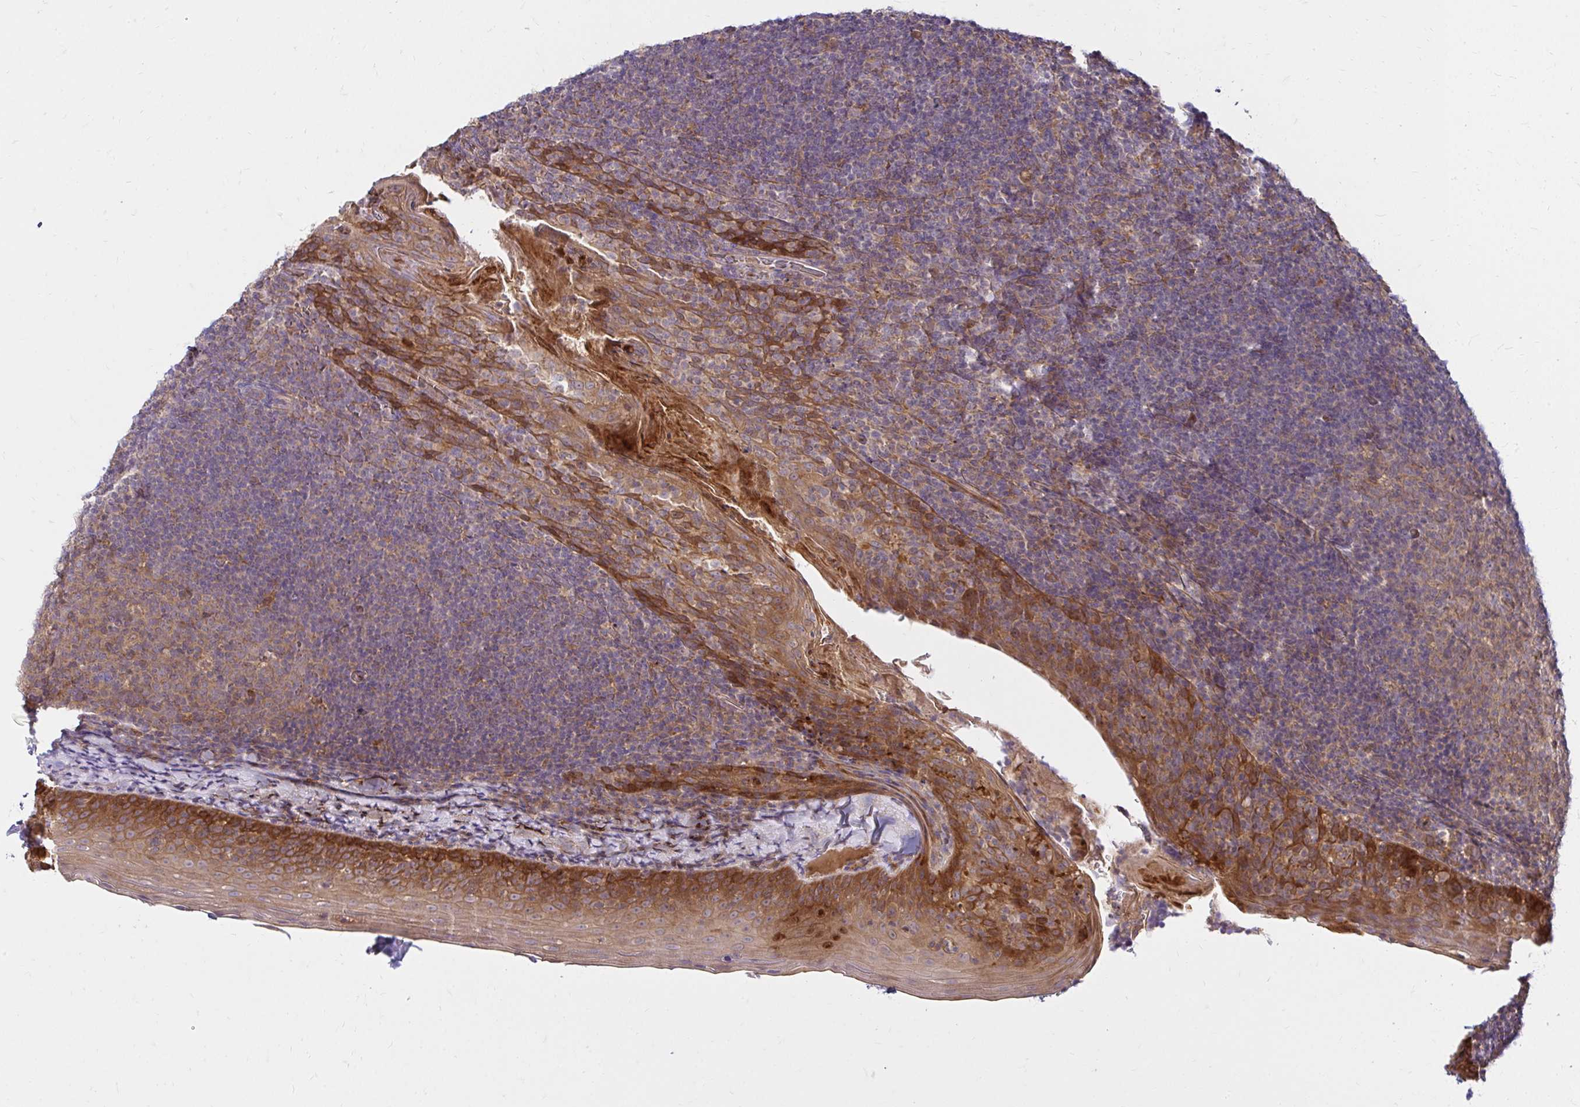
{"staining": {"intensity": "weak", "quantity": "<25%", "location": "cytoplasmic/membranous"}, "tissue": "tonsil", "cell_type": "Germinal center cells", "image_type": "normal", "snomed": [{"axis": "morphology", "description": "Normal tissue, NOS"}, {"axis": "topography", "description": "Tonsil"}], "caption": "Benign tonsil was stained to show a protein in brown. There is no significant expression in germinal center cells. The staining was performed using DAB to visualize the protein expression in brown, while the nuclei were stained in blue with hematoxylin (Magnification: 20x).", "gene": "ITGA2", "patient": {"sex": "female", "age": 10}}